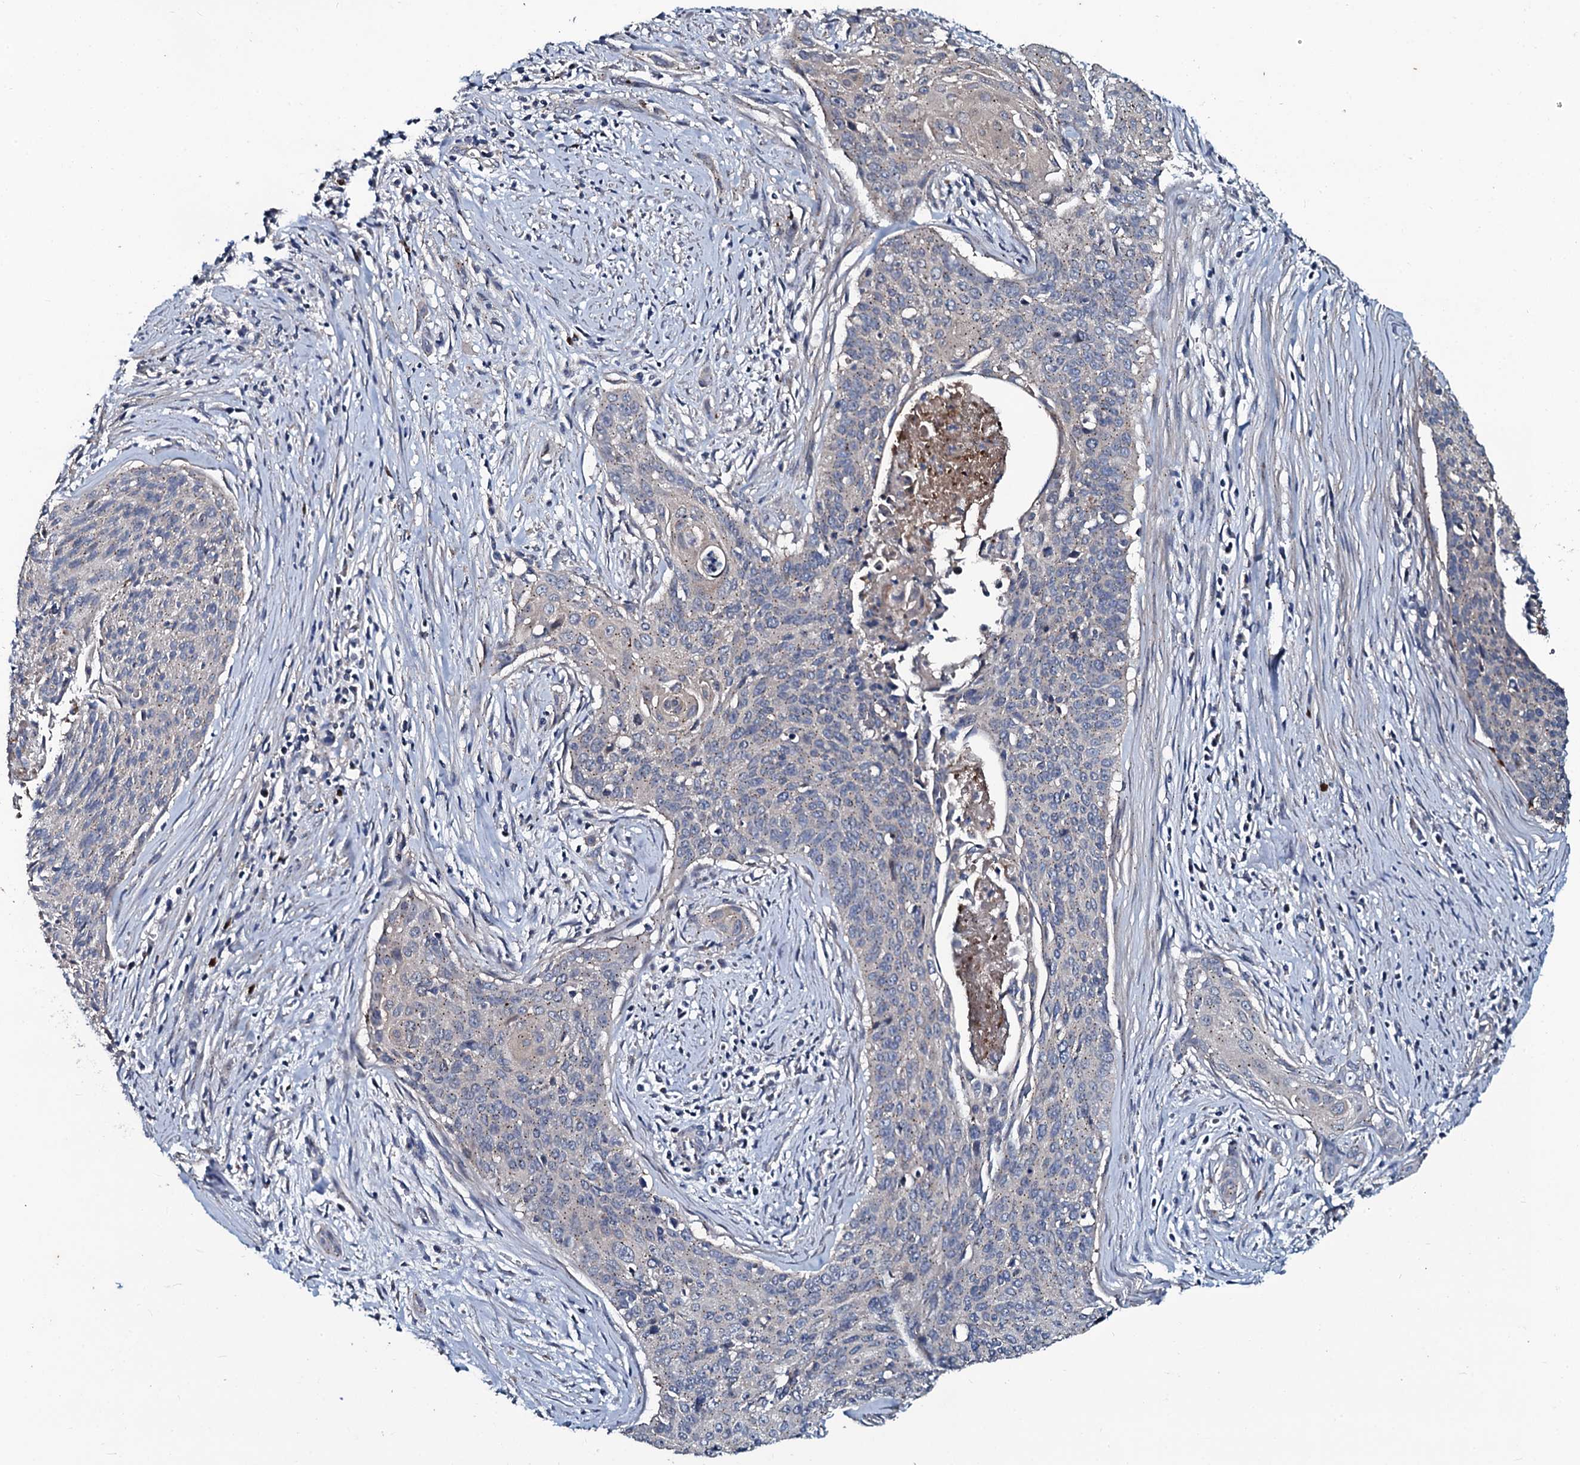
{"staining": {"intensity": "negative", "quantity": "none", "location": "none"}, "tissue": "cervical cancer", "cell_type": "Tumor cells", "image_type": "cancer", "snomed": [{"axis": "morphology", "description": "Squamous cell carcinoma, NOS"}, {"axis": "topography", "description": "Cervix"}], "caption": "Tumor cells are negative for protein expression in human cervical cancer (squamous cell carcinoma).", "gene": "USPL1", "patient": {"sex": "female", "age": 55}}